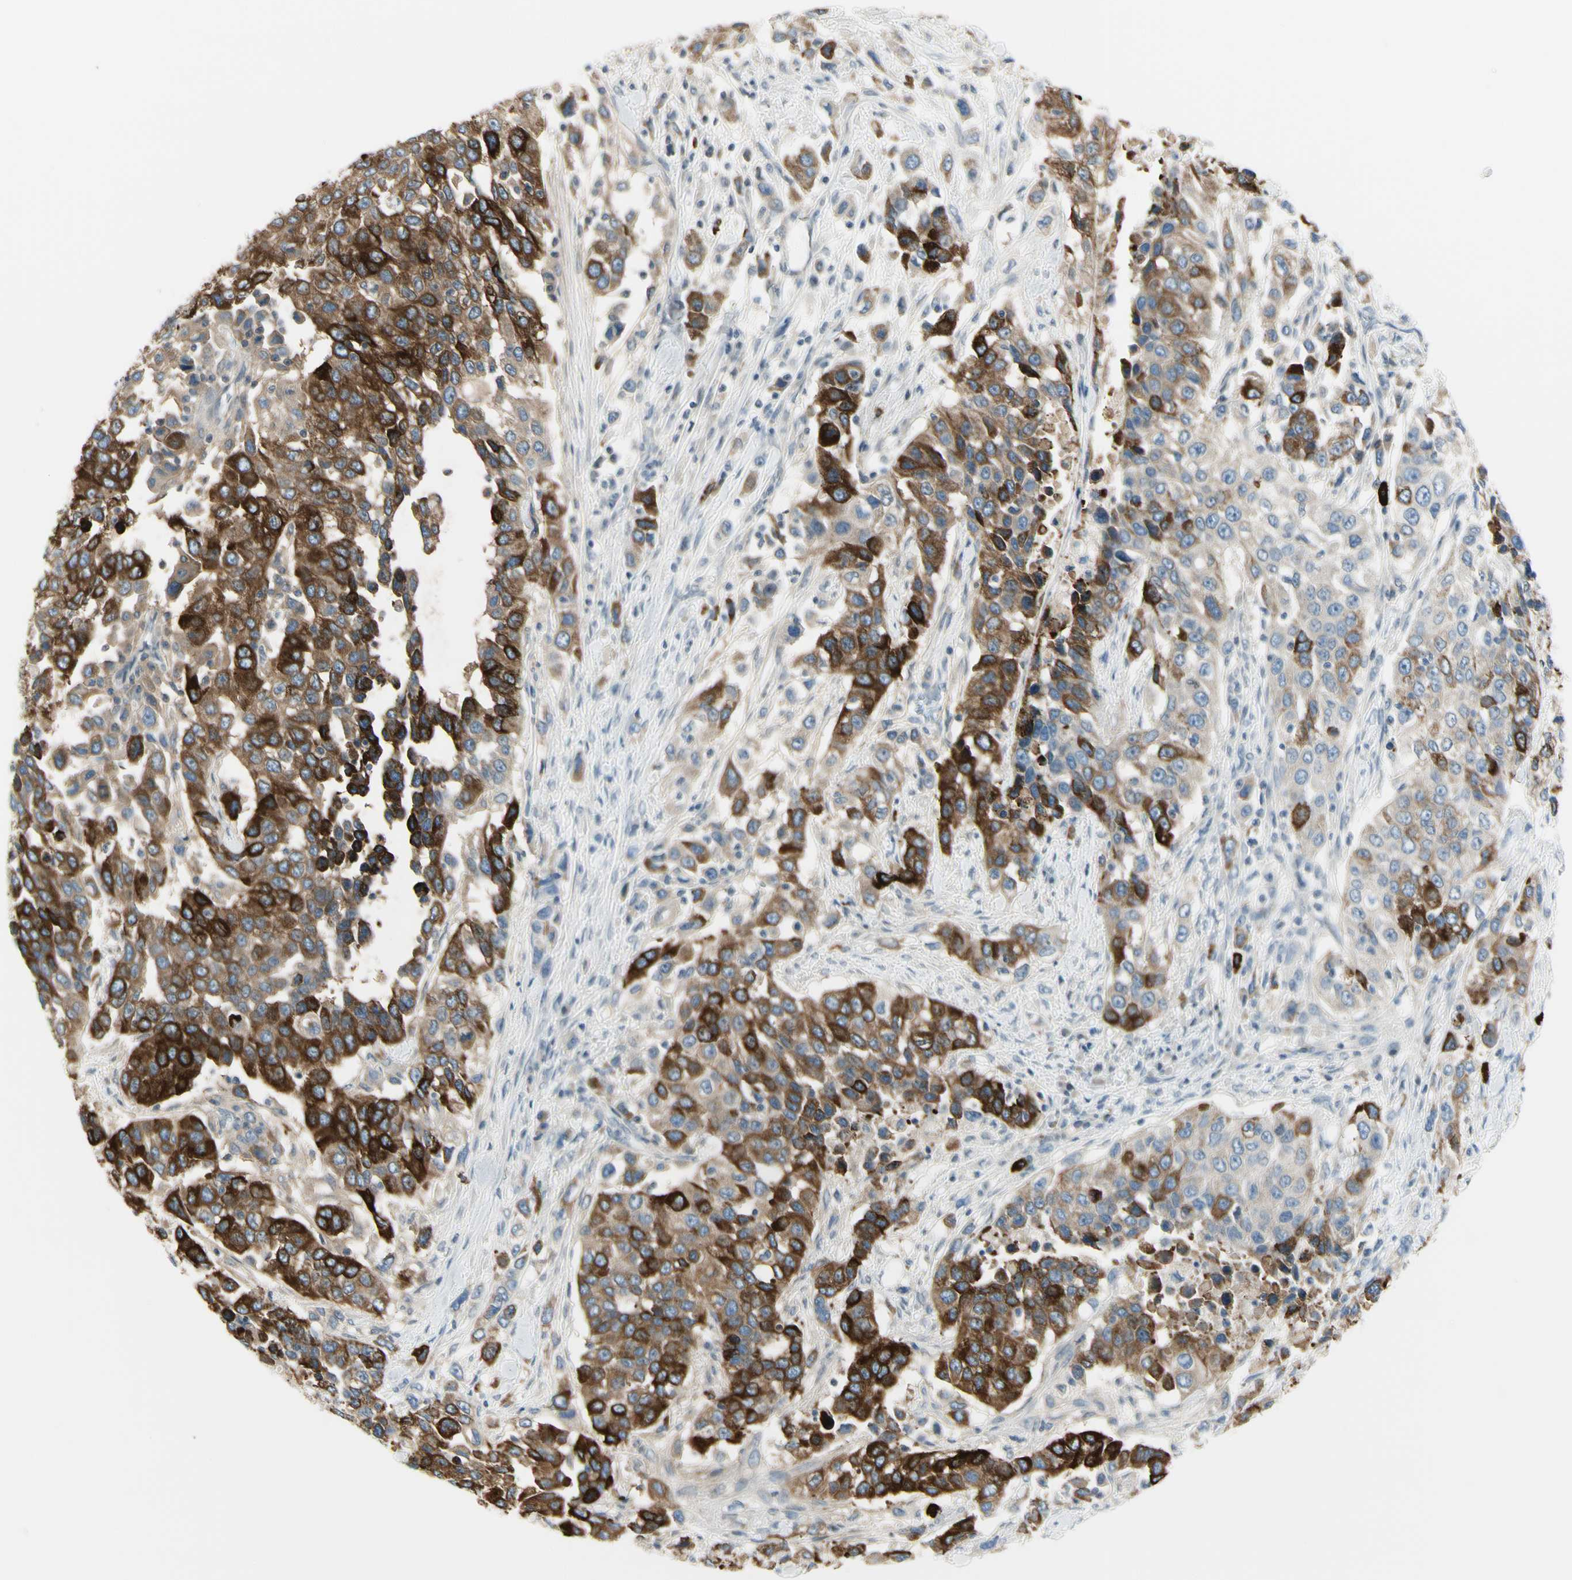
{"staining": {"intensity": "strong", "quantity": ">75%", "location": "cytoplasmic/membranous"}, "tissue": "urothelial cancer", "cell_type": "Tumor cells", "image_type": "cancer", "snomed": [{"axis": "morphology", "description": "Urothelial carcinoma, High grade"}, {"axis": "topography", "description": "Urinary bladder"}], "caption": "Tumor cells show high levels of strong cytoplasmic/membranous staining in about >75% of cells in high-grade urothelial carcinoma. The protein of interest is shown in brown color, while the nuclei are stained blue.", "gene": "DLG4", "patient": {"sex": "female", "age": 80}}